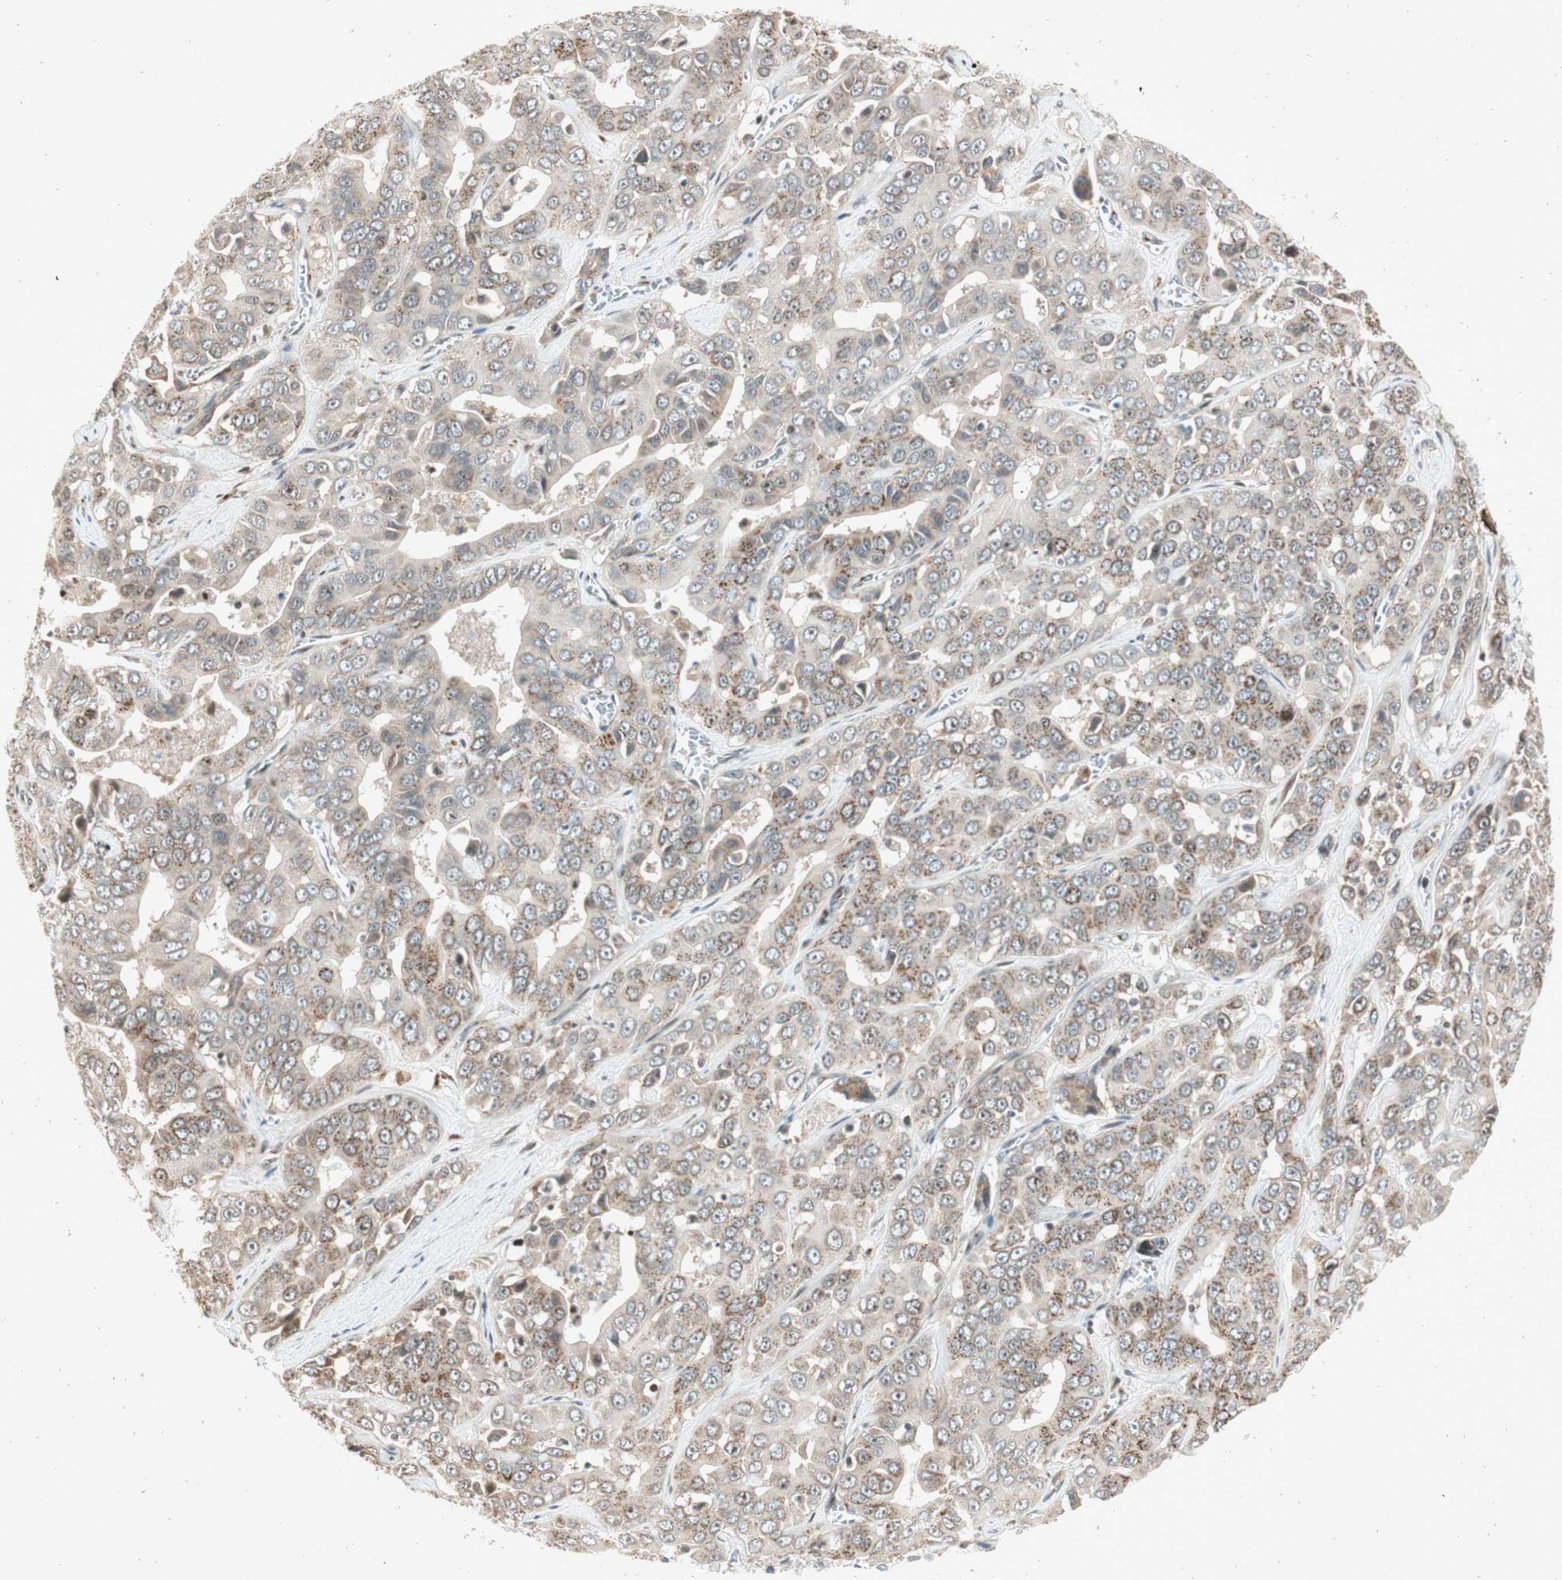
{"staining": {"intensity": "weak", "quantity": "25%-75%", "location": "cytoplasmic/membranous"}, "tissue": "liver cancer", "cell_type": "Tumor cells", "image_type": "cancer", "snomed": [{"axis": "morphology", "description": "Cholangiocarcinoma"}, {"axis": "topography", "description": "Liver"}], "caption": "DAB (3,3'-diaminobenzidine) immunohistochemical staining of human liver cholangiocarcinoma shows weak cytoplasmic/membranous protein staining in about 25%-75% of tumor cells.", "gene": "NEO1", "patient": {"sex": "female", "age": 52}}